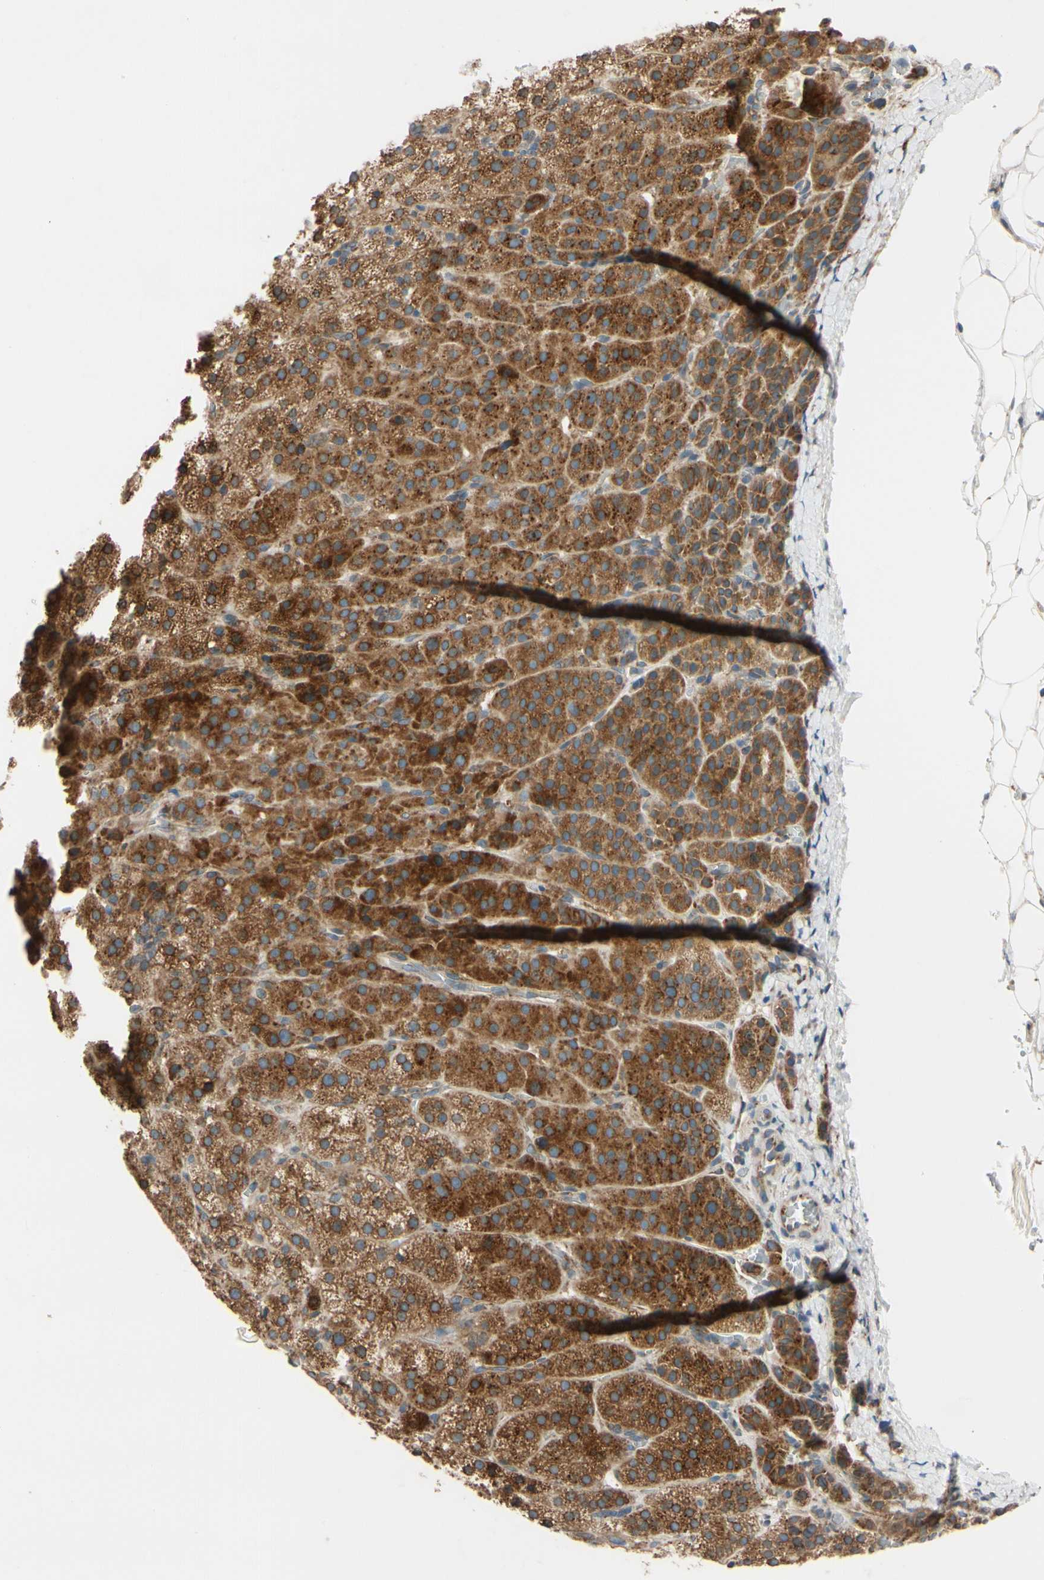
{"staining": {"intensity": "moderate", "quantity": ">75%", "location": "cytoplasmic/membranous"}, "tissue": "adrenal gland", "cell_type": "Glandular cells", "image_type": "normal", "snomed": [{"axis": "morphology", "description": "Normal tissue, NOS"}, {"axis": "topography", "description": "Adrenal gland"}], "caption": "IHC (DAB) staining of unremarkable adrenal gland shows moderate cytoplasmic/membranous protein staining in approximately >75% of glandular cells. (DAB (3,3'-diaminobenzidine) IHC, brown staining for protein, blue staining for nuclei).", "gene": "RPN2", "patient": {"sex": "female", "age": 57}}